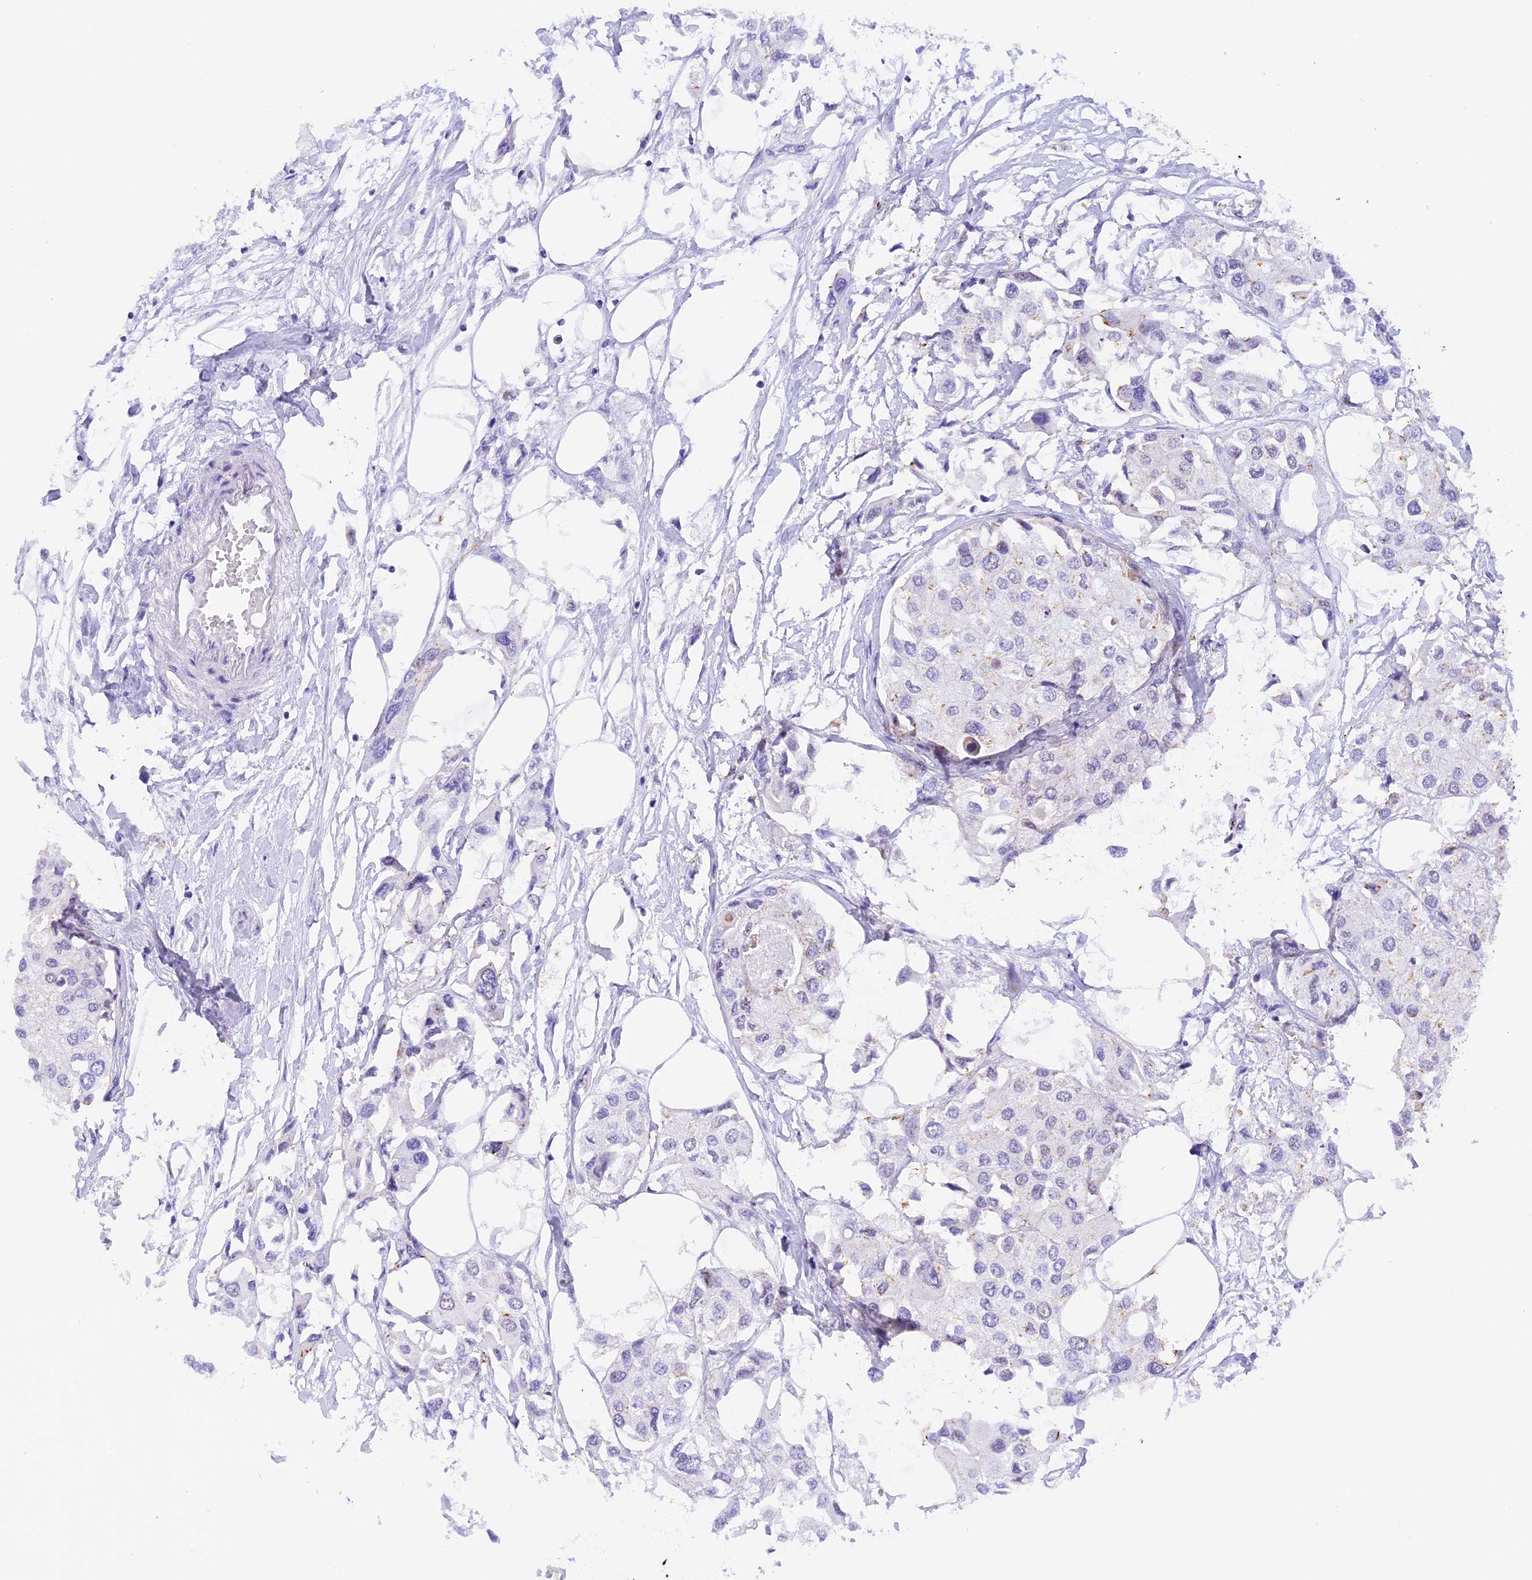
{"staining": {"intensity": "negative", "quantity": "none", "location": "none"}, "tissue": "urothelial cancer", "cell_type": "Tumor cells", "image_type": "cancer", "snomed": [{"axis": "morphology", "description": "Urothelial carcinoma, High grade"}, {"axis": "topography", "description": "Urinary bladder"}], "caption": "Tumor cells are negative for brown protein staining in urothelial cancer.", "gene": "COL6A5", "patient": {"sex": "male", "age": 64}}